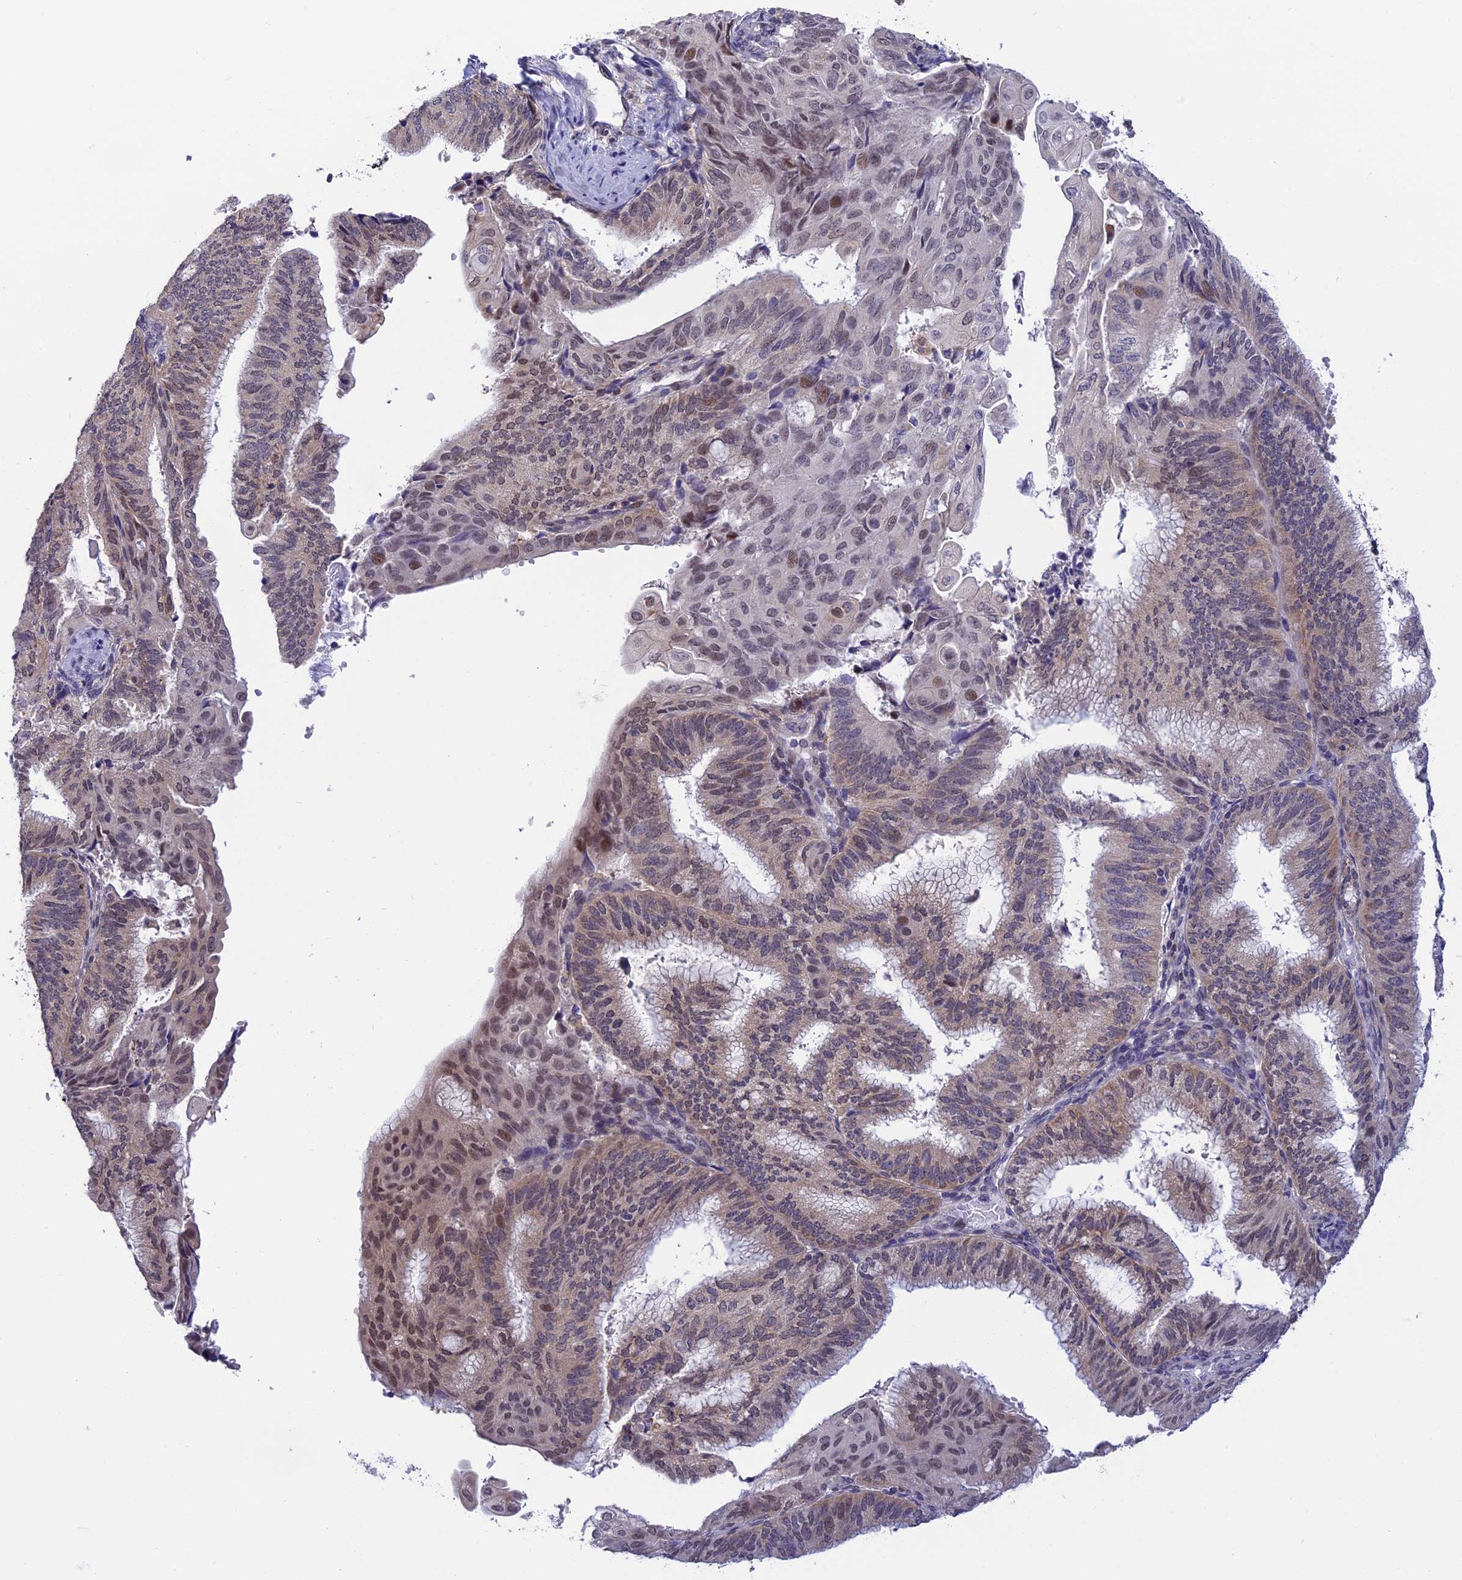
{"staining": {"intensity": "moderate", "quantity": "<25%", "location": "cytoplasmic/membranous,nuclear"}, "tissue": "endometrial cancer", "cell_type": "Tumor cells", "image_type": "cancer", "snomed": [{"axis": "morphology", "description": "Adenocarcinoma, NOS"}, {"axis": "topography", "description": "Endometrium"}], "caption": "Immunohistochemistry of endometrial cancer (adenocarcinoma) reveals low levels of moderate cytoplasmic/membranous and nuclear expression in approximately <25% of tumor cells.", "gene": "KCTD14", "patient": {"sex": "female", "age": 49}}